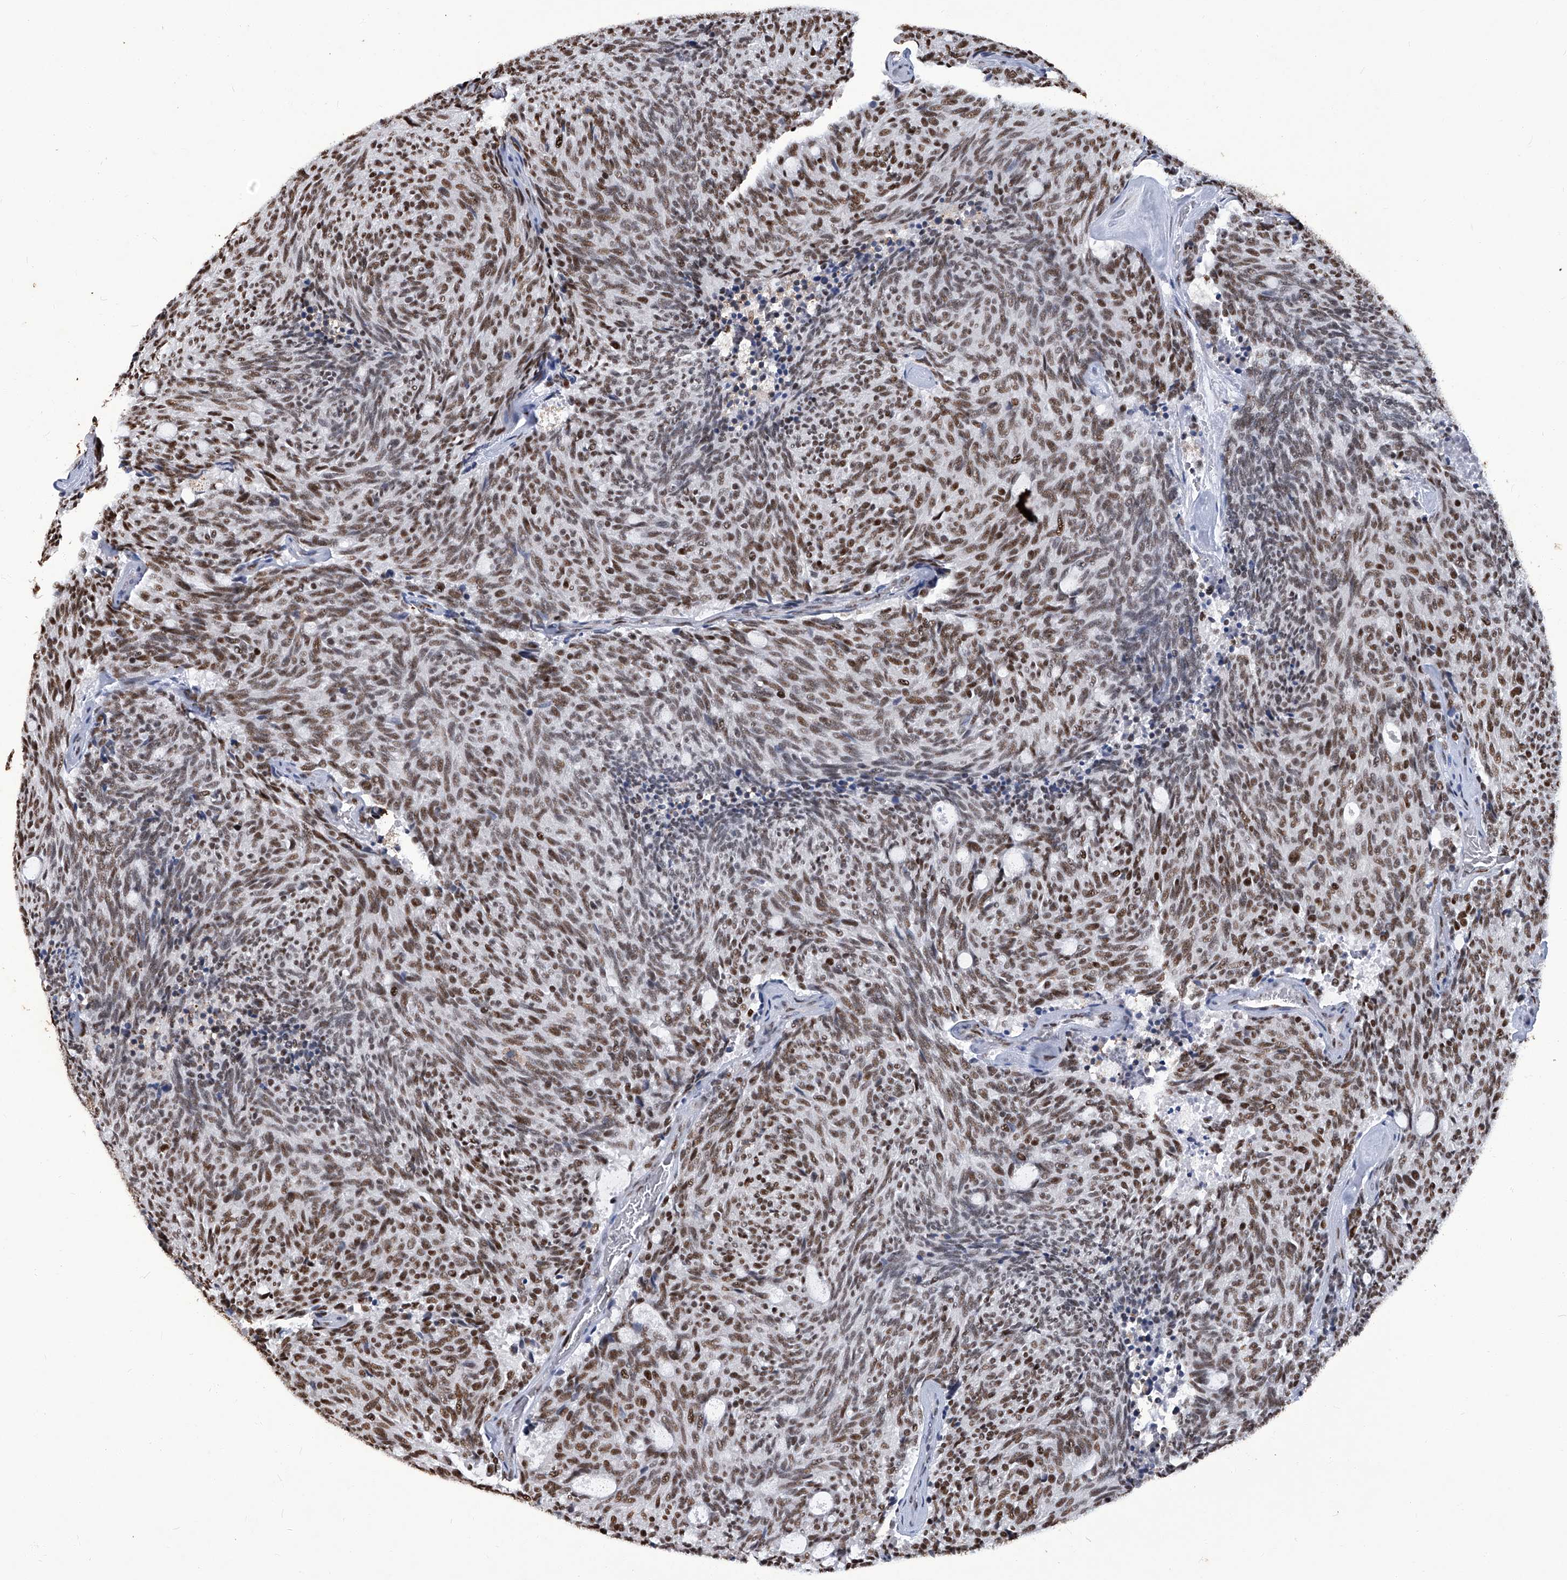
{"staining": {"intensity": "moderate", "quantity": ">75%", "location": "nuclear"}, "tissue": "carcinoid", "cell_type": "Tumor cells", "image_type": "cancer", "snomed": [{"axis": "morphology", "description": "Carcinoid, malignant, NOS"}, {"axis": "topography", "description": "Pancreas"}], "caption": "This histopathology image exhibits carcinoid (malignant) stained with immunohistochemistry (IHC) to label a protein in brown. The nuclear of tumor cells show moderate positivity for the protein. Nuclei are counter-stained blue.", "gene": "HBP1", "patient": {"sex": "female", "age": 54}}